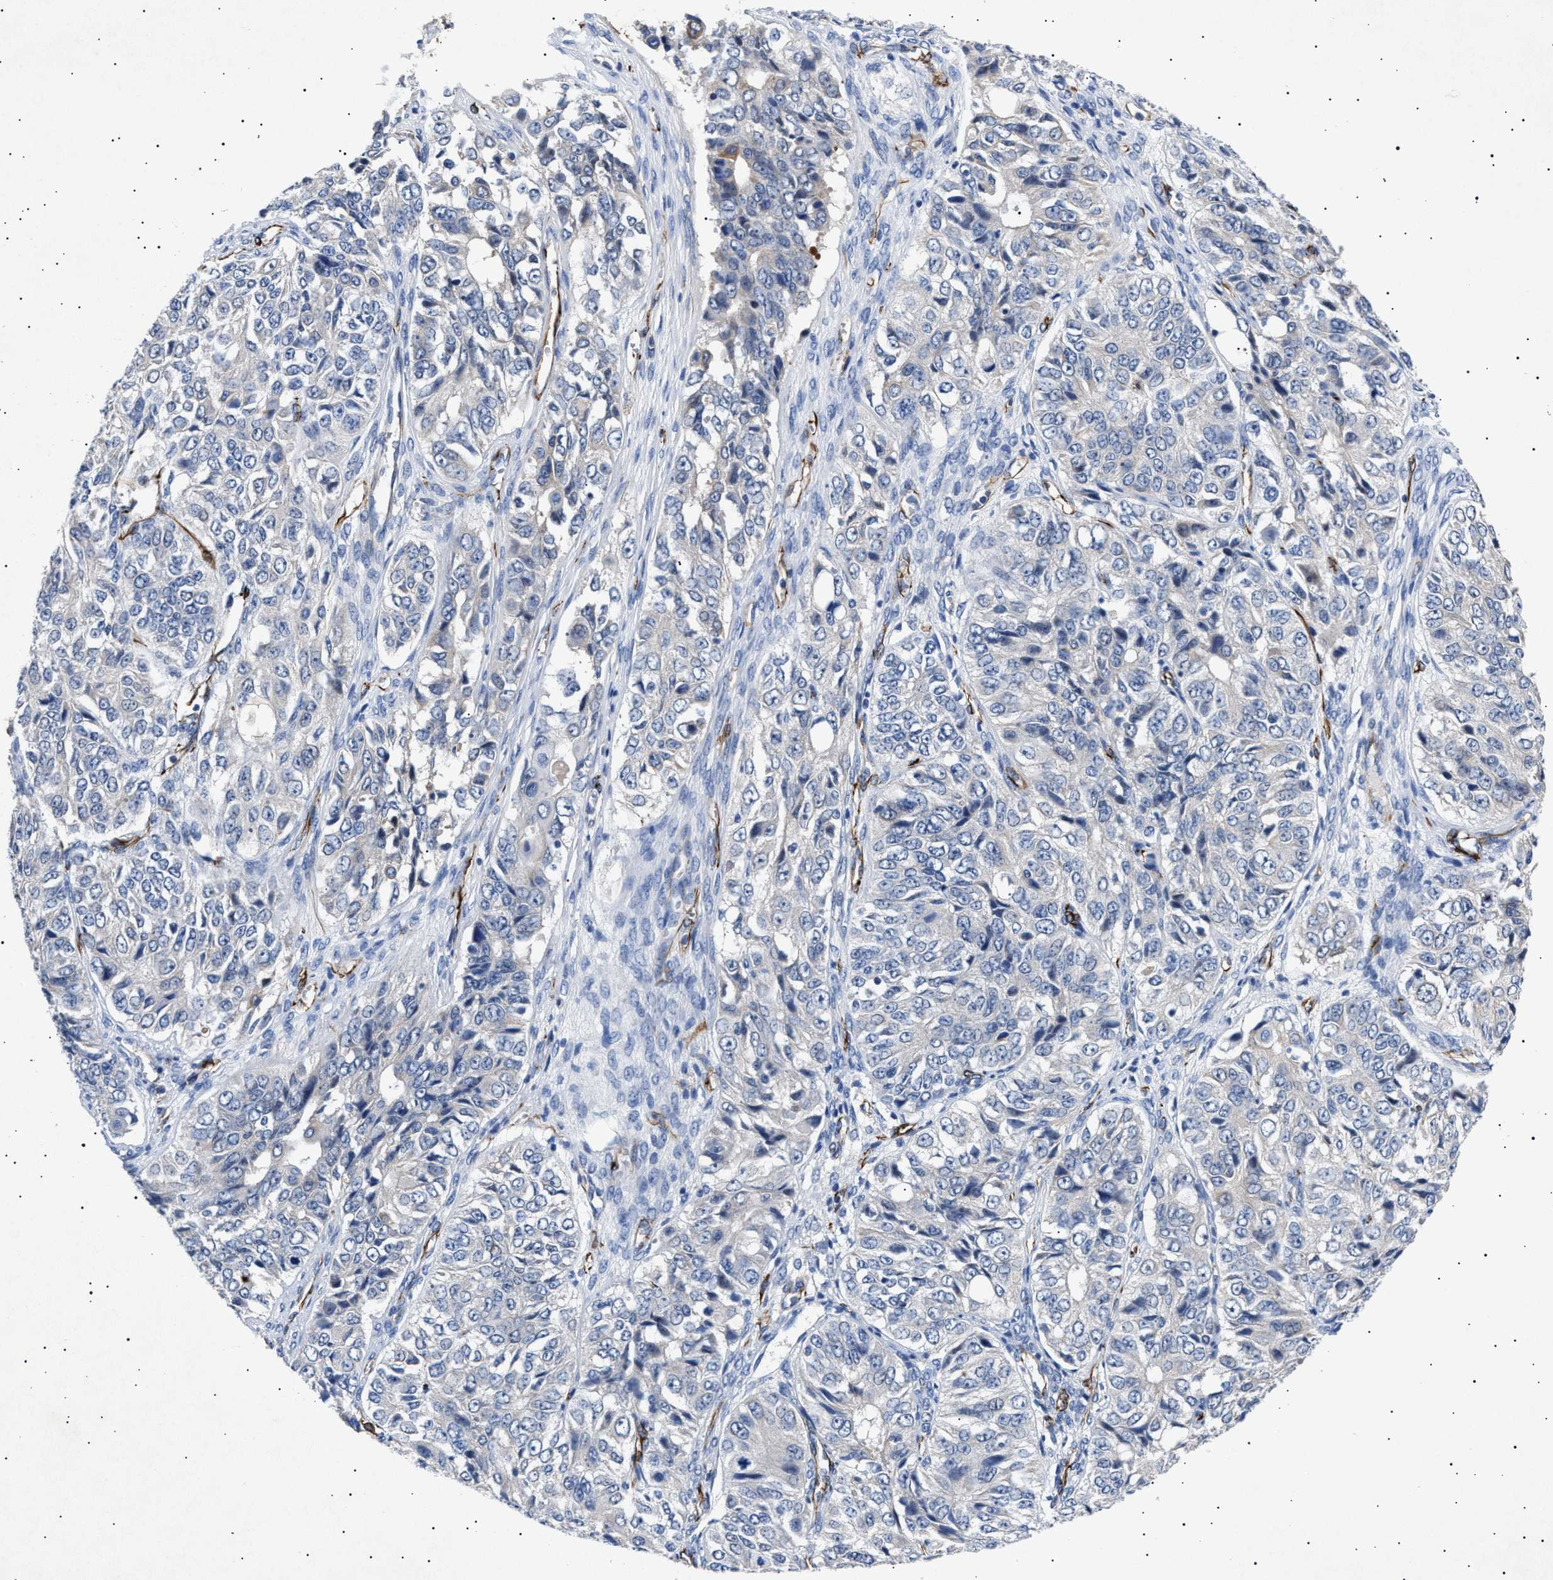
{"staining": {"intensity": "negative", "quantity": "none", "location": "none"}, "tissue": "ovarian cancer", "cell_type": "Tumor cells", "image_type": "cancer", "snomed": [{"axis": "morphology", "description": "Carcinoma, endometroid"}, {"axis": "topography", "description": "Ovary"}], "caption": "Immunohistochemistry histopathology image of neoplastic tissue: human ovarian endometroid carcinoma stained with DAB demonstrates no significant protein positivity in tumor cells.", "gene": "OLFML2A", "patient": {"sex": "female", "age": 51}}